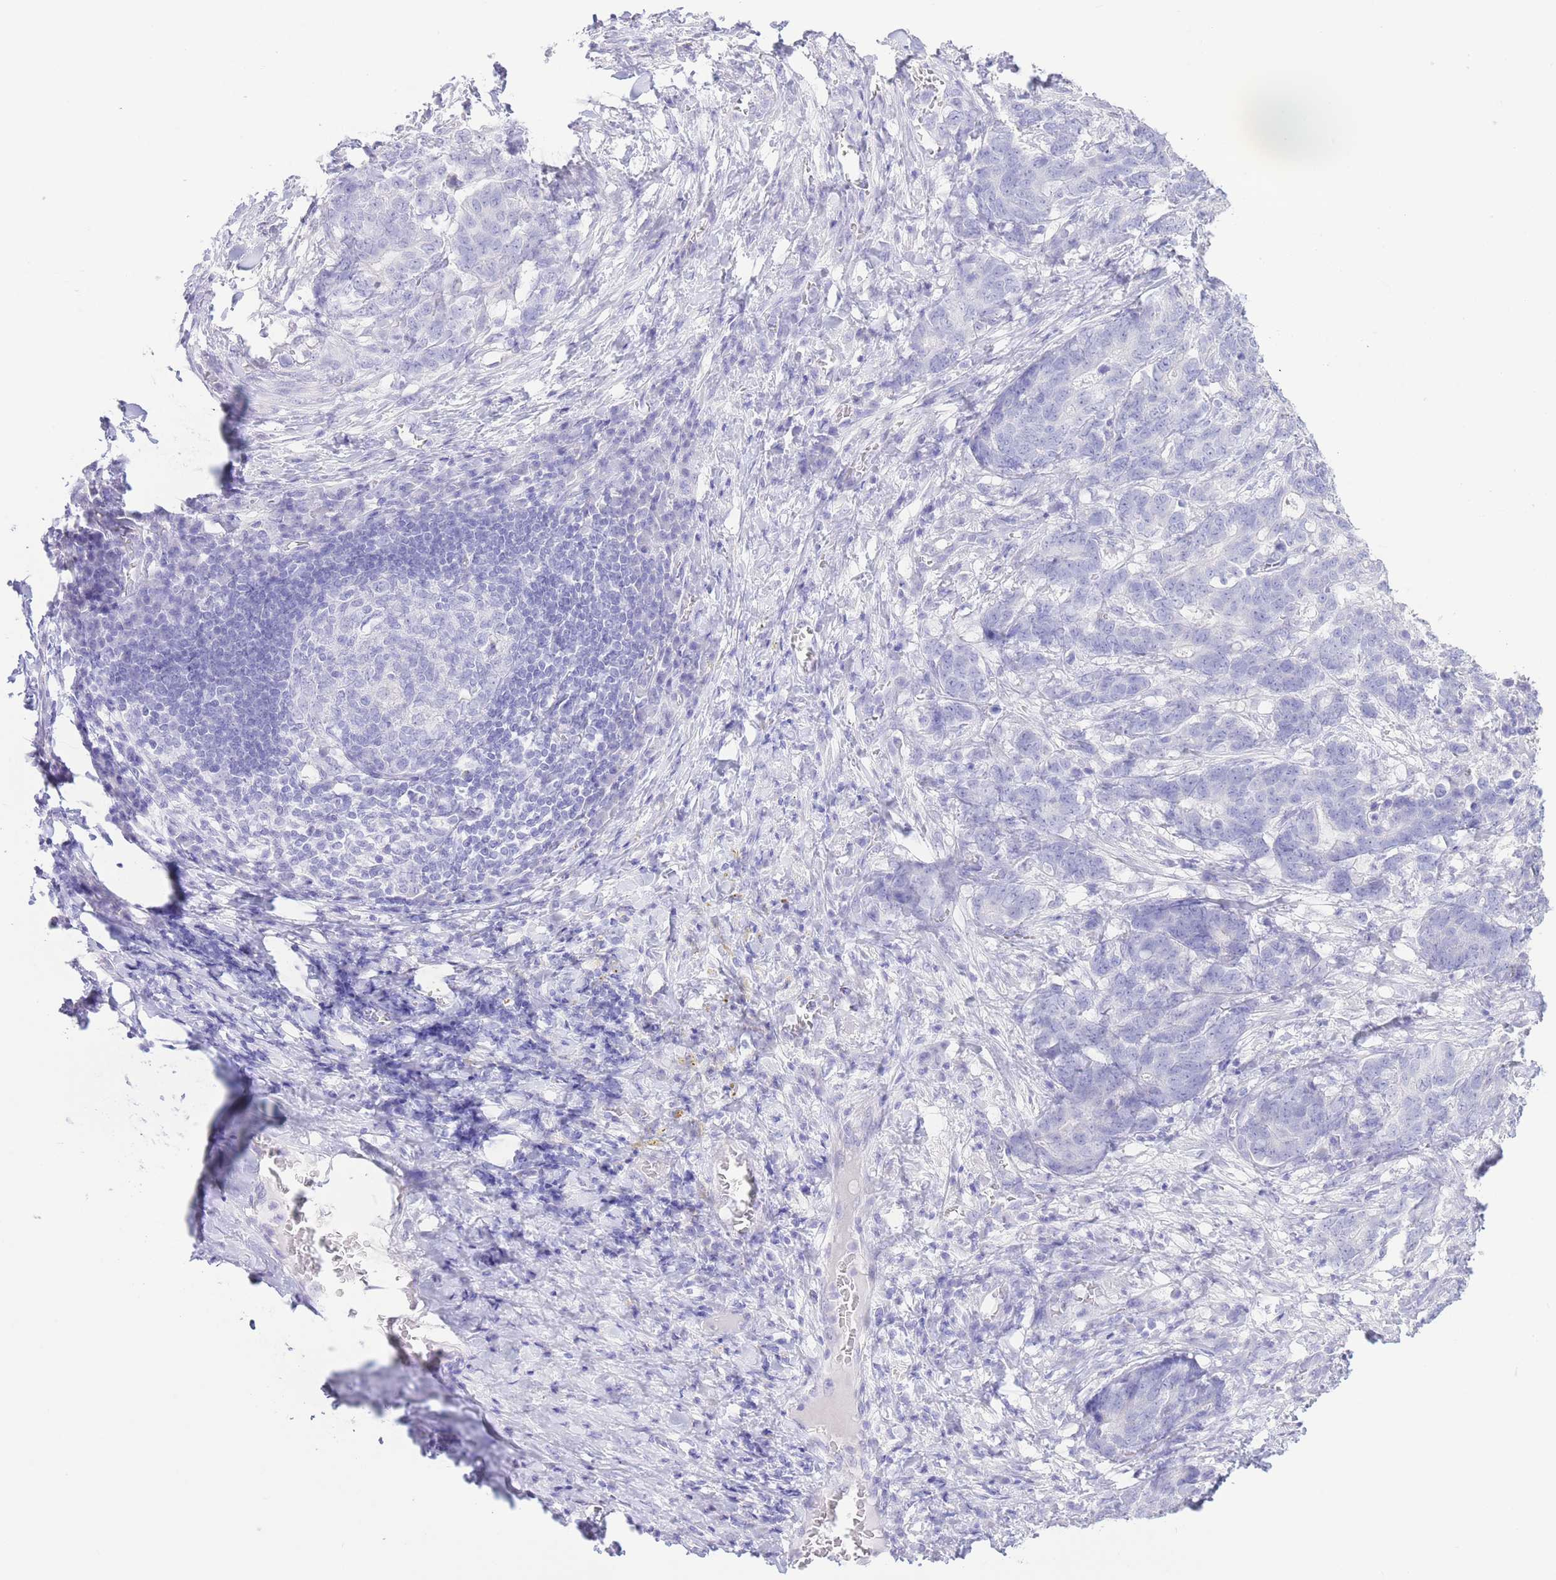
{"staining": {"intensity": "negative", "quantity": "none", "location": "none"}, "tissue": "stomach cancer", "cell_type": "Tumor cells", "image_type": "cancer", "snomed": [{"axis": "morphology", "description": "Normal tissue, NOS"}, {"axis": "morphology", "description": "Adenocarcinoma, NOS"}, {"axis": "topography", "description": "Stomach"}], "caption": "Photomicrograph shows no protein staining in tumor cells of stomach adenocarcinoma tissue.", "gene": "PKLR", "patient": {"sex": "female", "age": 64}}